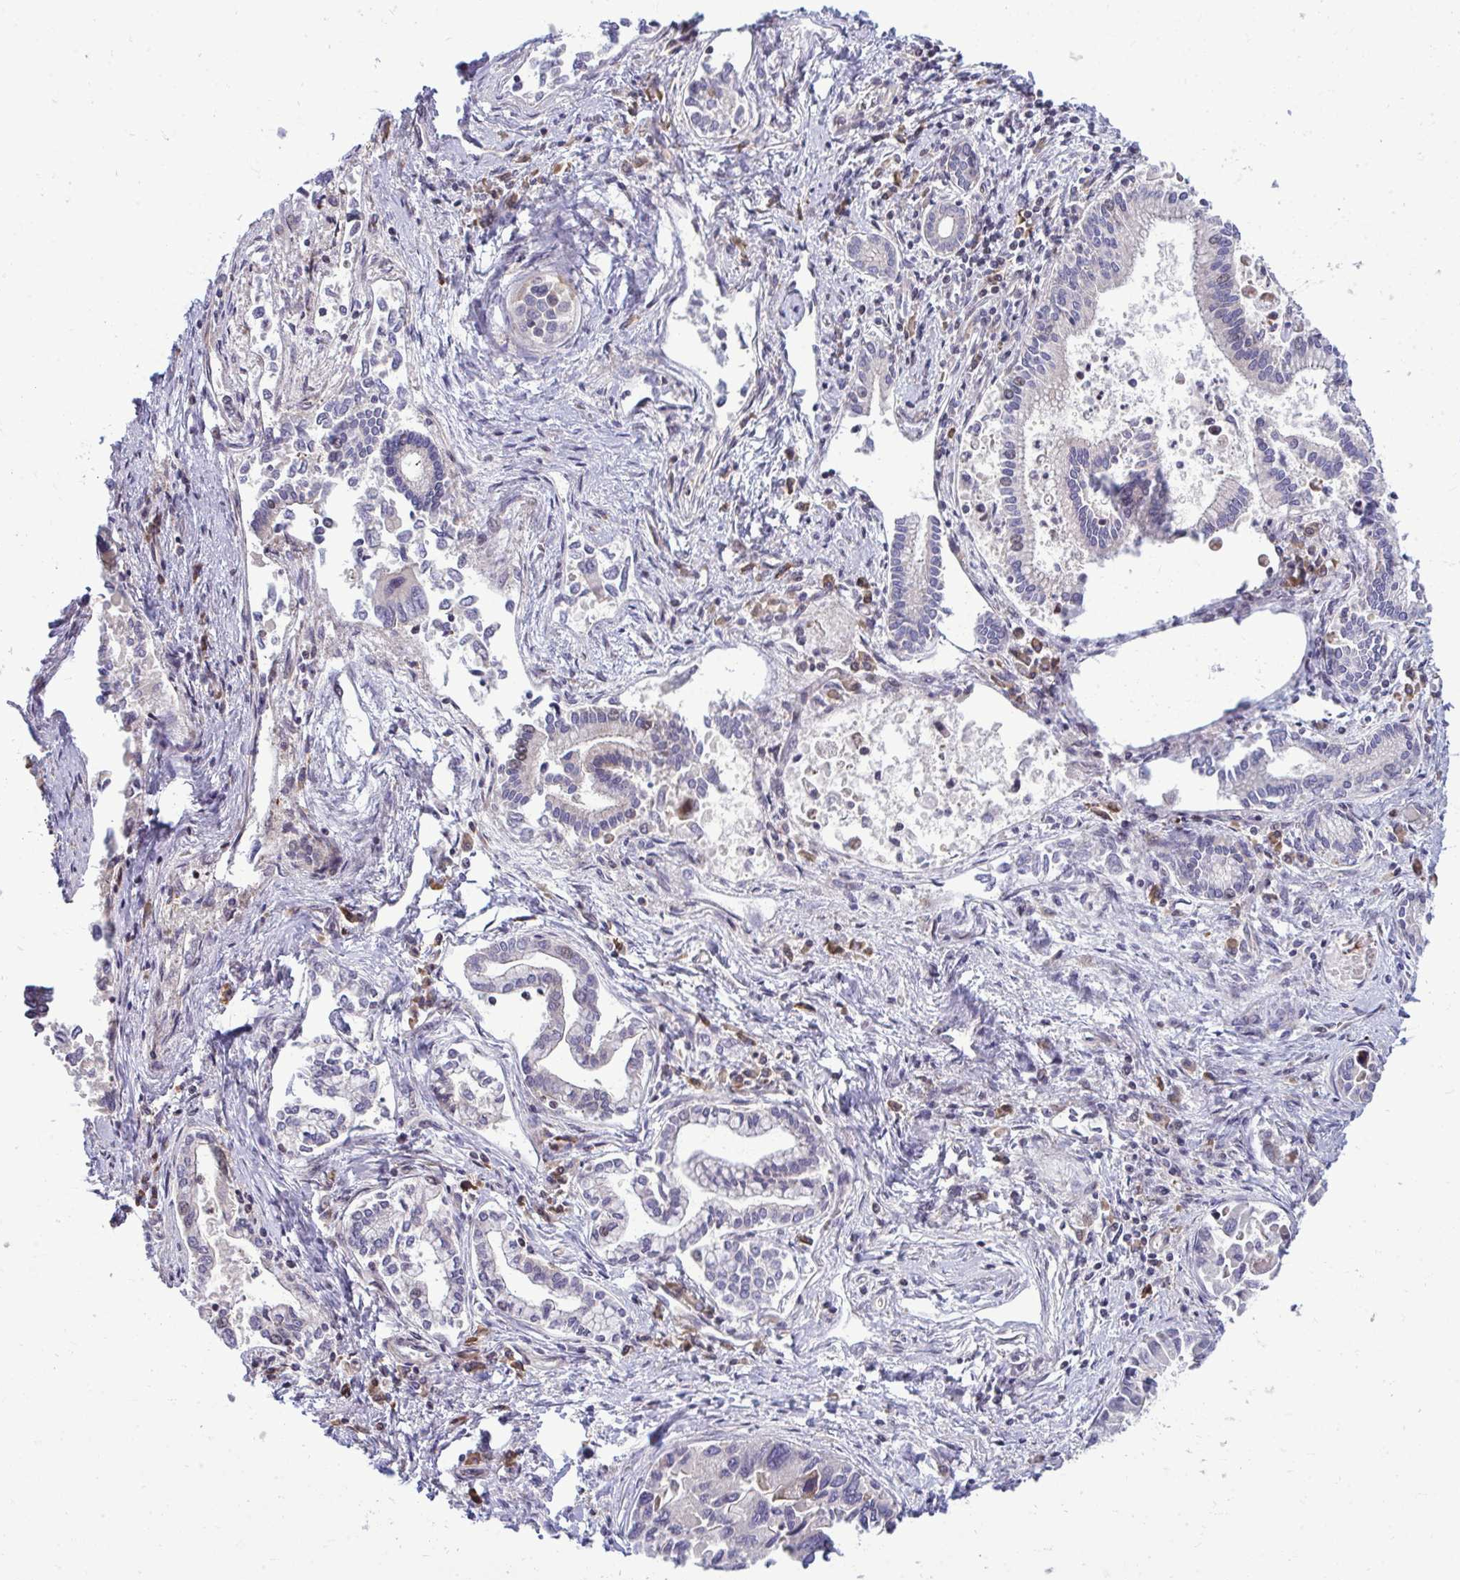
{"staining": {"intensity": "weak", "quantity": "<25%", "location": "cytoplasmic/membranous"}, "tissue": "liver cancer", "cell_type": "Tumor cells", "image_type": "cancer", "snomed": [{"axis": "morphology", "description": "Cholangiocarcinoma"}, {"axis": "topography", "description": "Liver"}], "caption": "Micrograph shows no significant protein staining in tumor cells of liver cancer. (Immunohistochemistry (ihc), brightfield microscopy, high magnification).", "gene": "ZSCAN9", "patient": {"sex": "male", "age": 66}}